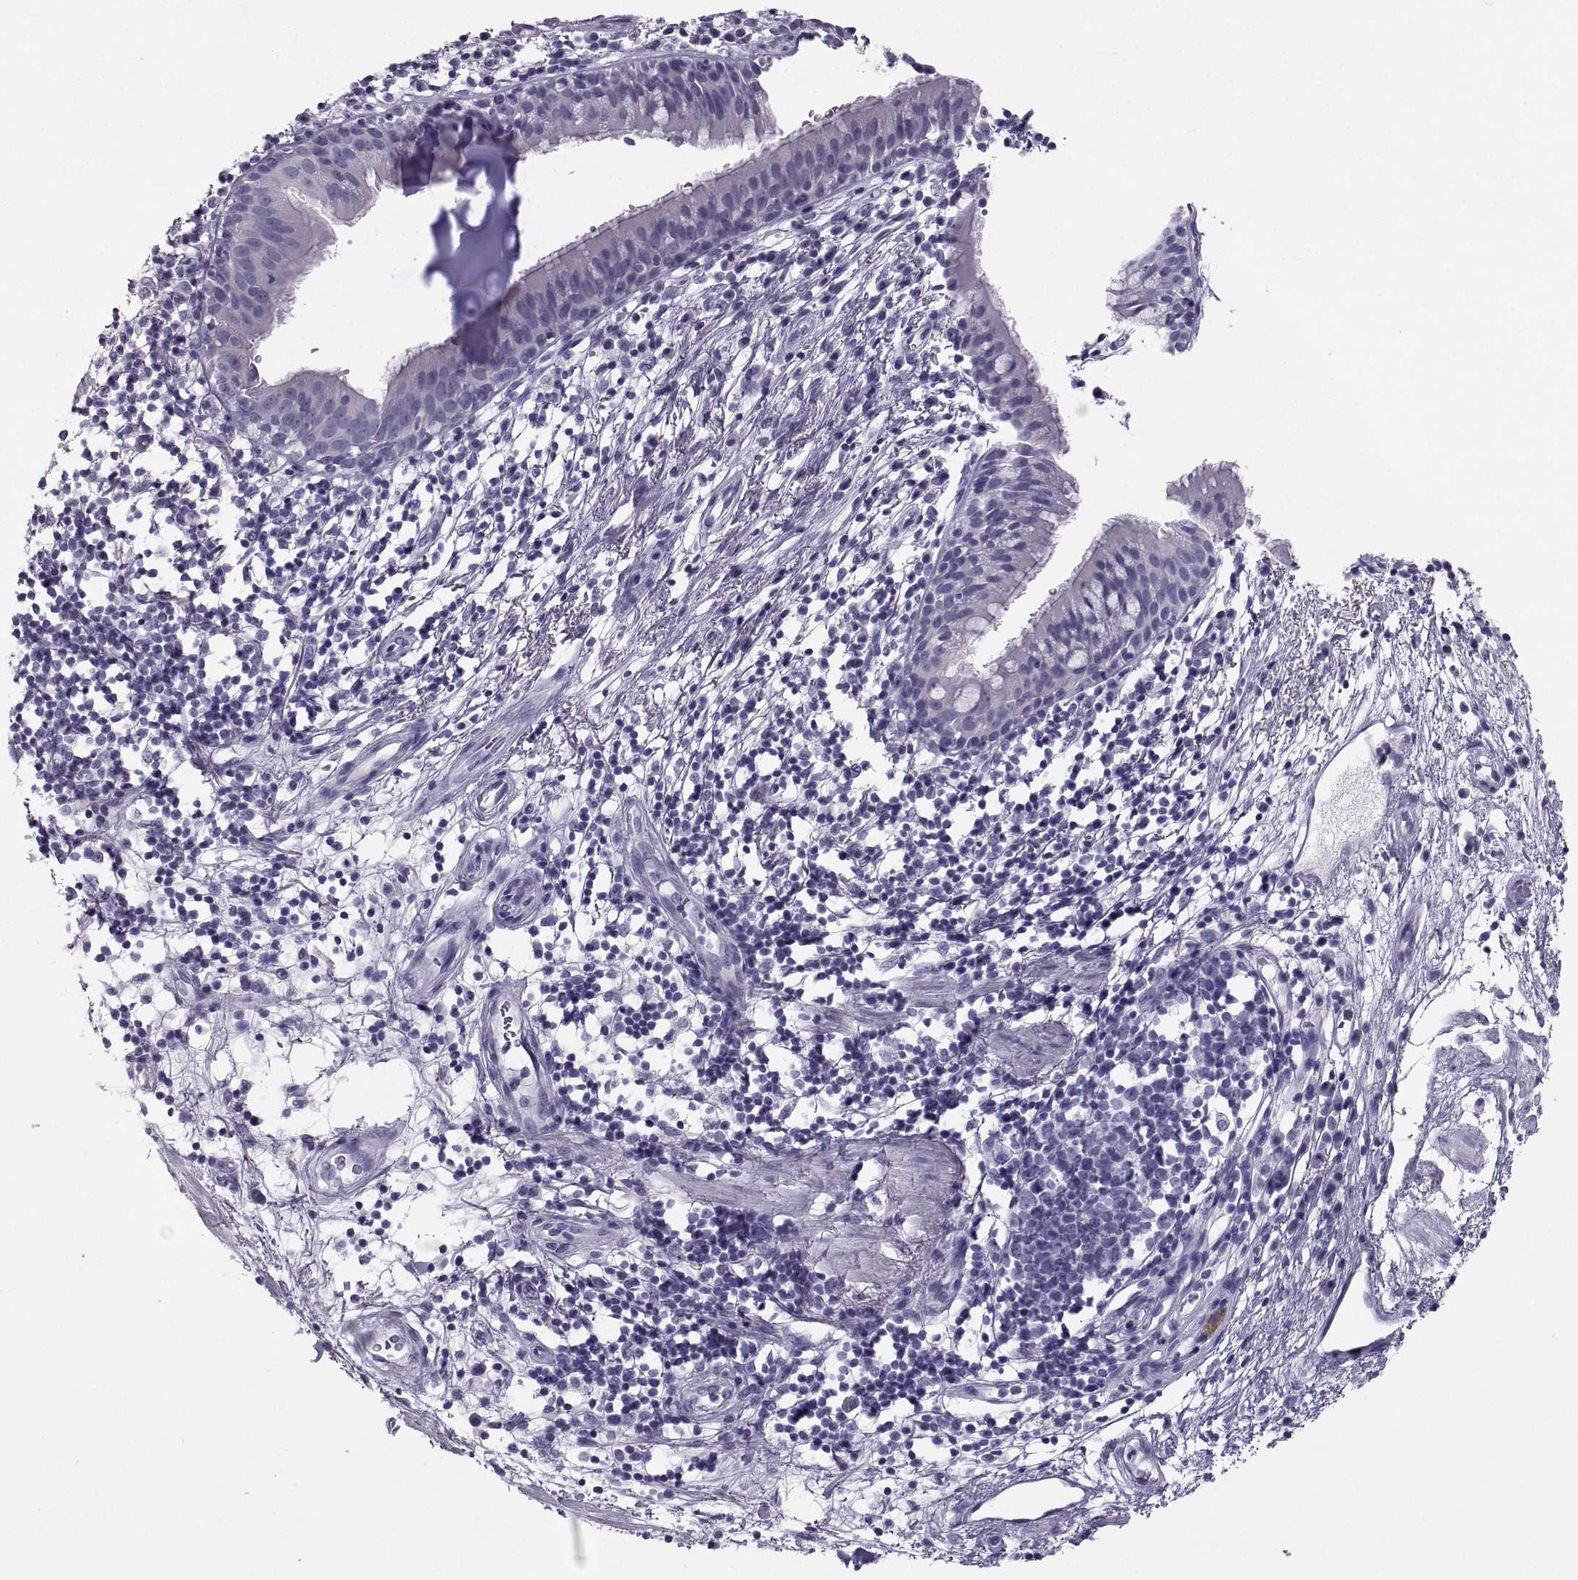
{"staining": {"intensity": "negative", "quantity": "none", "location": "none"}, "tissue": "bronchus", "cell_type": "Respiratory epithelial cells", "image_type": "normal", "snomed": [{"axis": "morphology", "description": "Normal tissue, NOS"}, {"axis": "topography", "description": "Cartilage tissue"}, {"axis": "topography", "description": "Bronchus"}], "caption": "DAB (3,3'-diaminobenzidine) immunohistochemical staining of normal bronchus displays no significant positivity in respiratory epithelial cells.", "gene": "PCSK1N", "patient": {"sex": "male", "age": 58}}